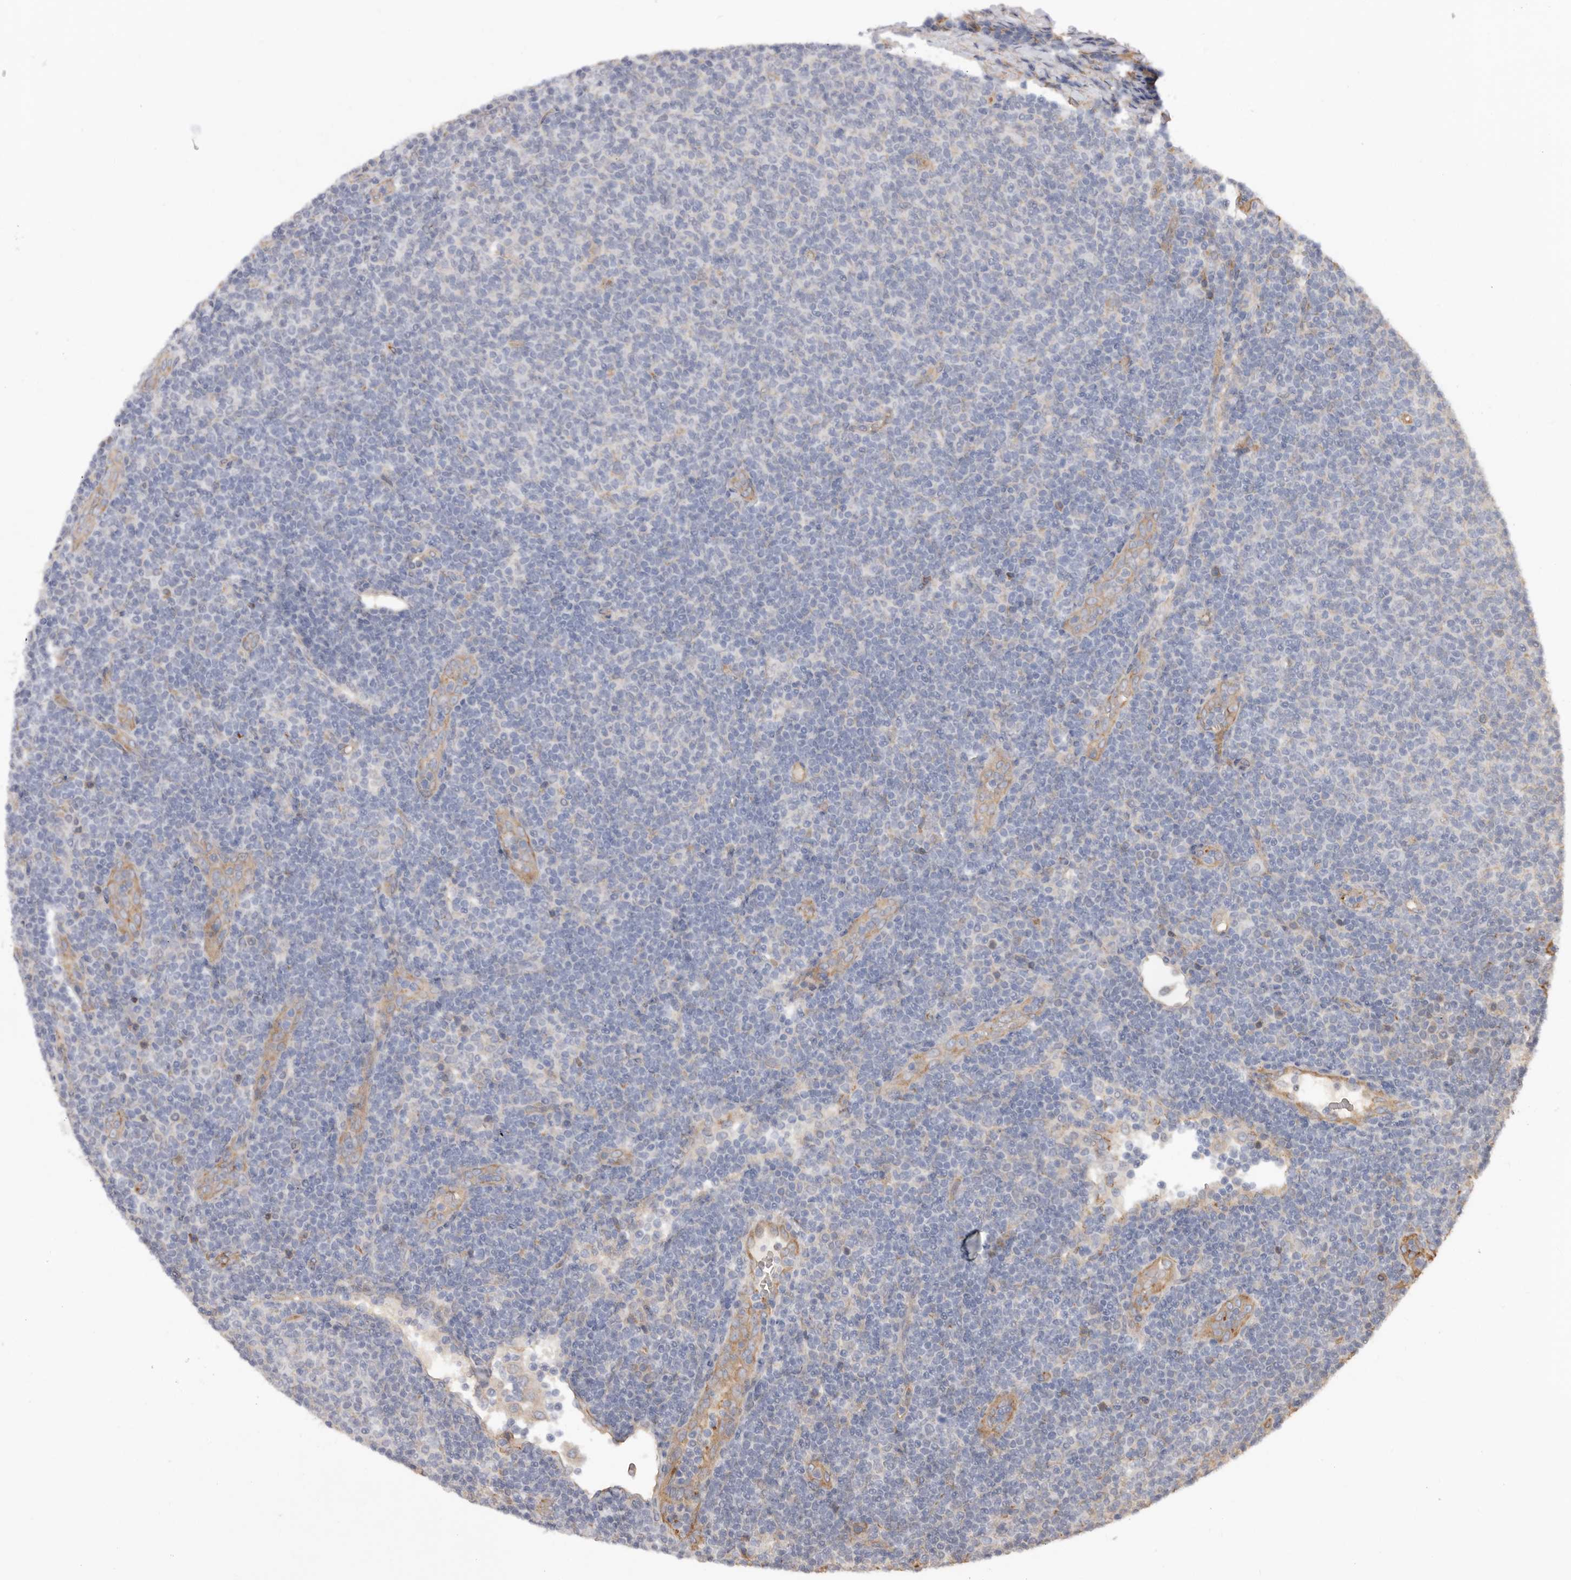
{"staining": {"intensity": "negative", "quantity": "none", "location": "none"}, "tissue": "lymphoma", "cell_type": "Tumor cells", "image_type": "cancer", "snomed": [{"axis": "morphology", "description": "Malignant lymphoma, non-Hodgkin's type, Low grade"}, {"axis": "topography", "description": "Lymph node"}], "caption": "Lymphoma was stained to show a protein in brown. There is no significant positivity in tumor cells. (DAB (3,3'-diaminobenzidine) immunohistochemistry, high magnification).", "gene": "CDC42BPB", "patient": {"sex": "male", "age": 66}}